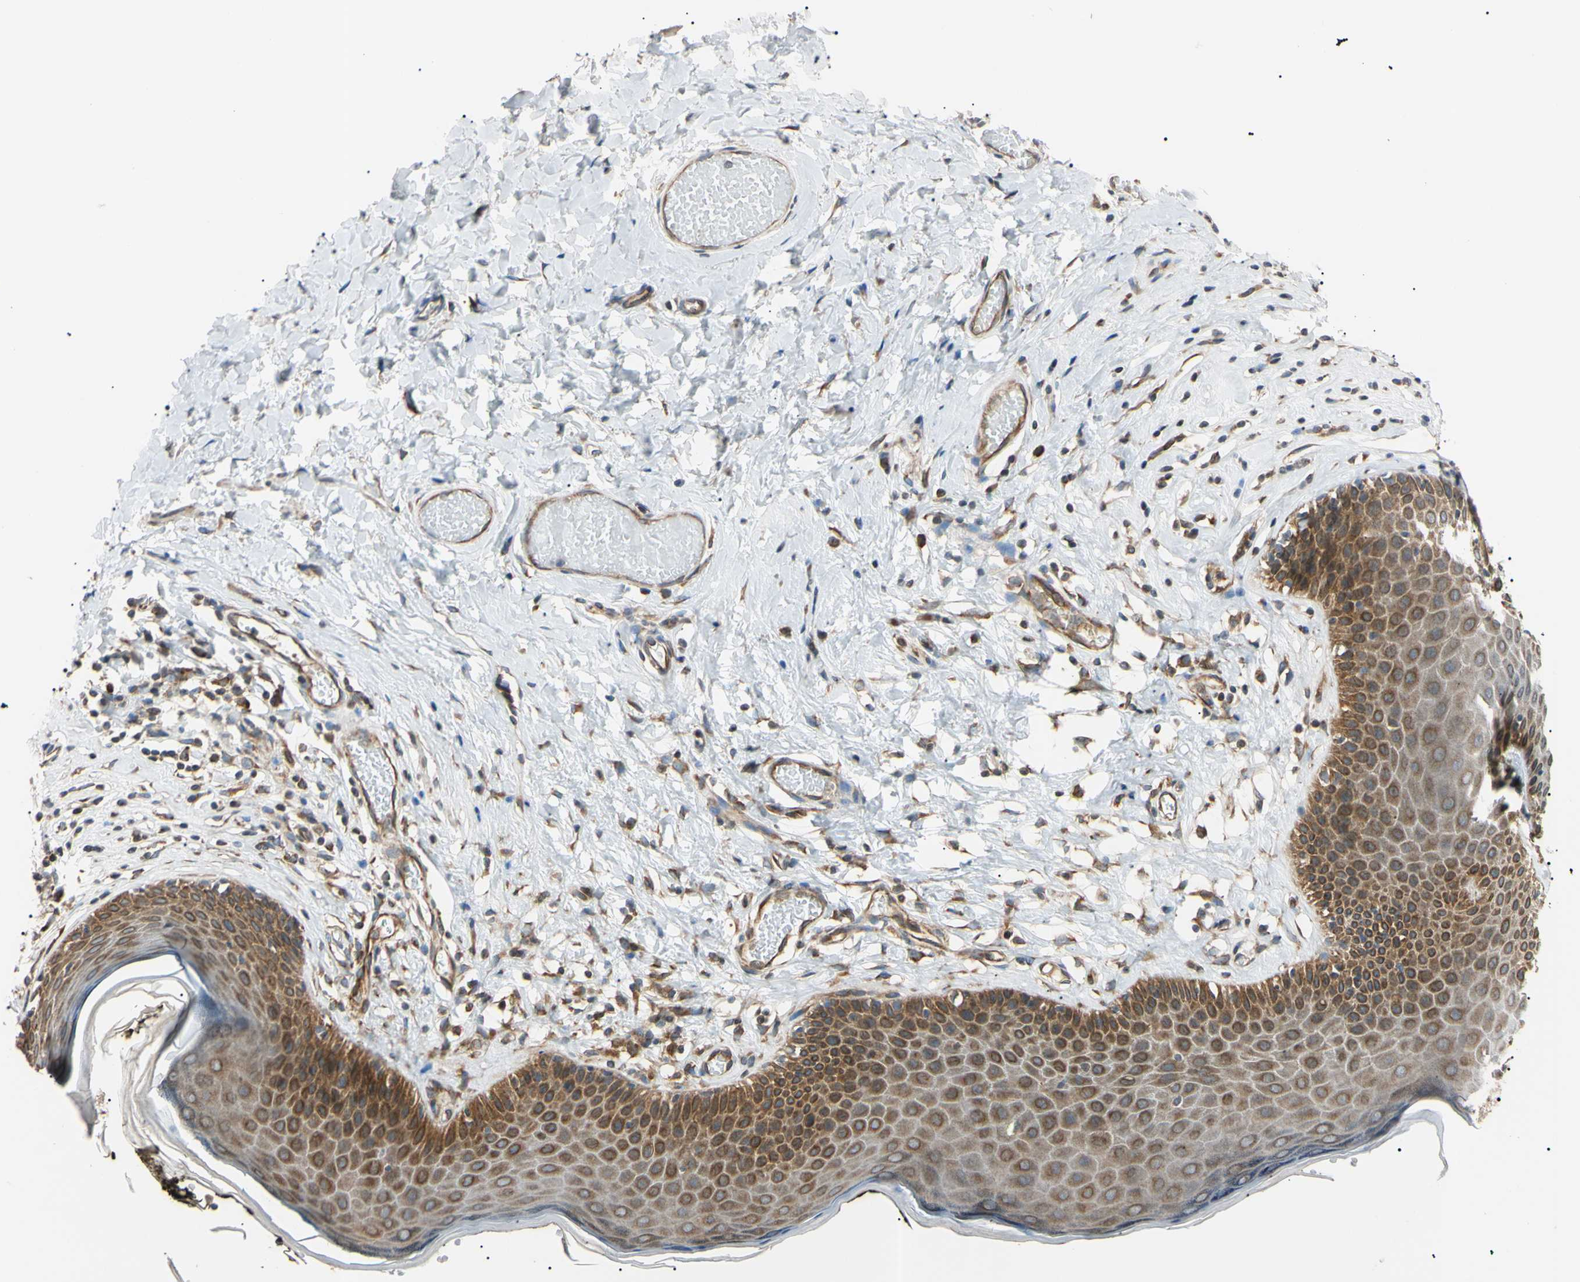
{"staining": {"intensity": "moderate", "quantity": ">75%", "location": "cytoplasmic/membranous"}, "tissue": "skin", "cell_type": "Epidermal cells", "image_type": "normal", "snomed": [{"axis": "morphology", "description": "Normal tissue, NOS"}, {"axis": "morphology", "description": "Inflammation, NOS"}, {"axis": "topography", "description": "Vulva"}], "caption": "Epidermal cells exhibit moderate cytoplasmic/membranous expression in about >75% of cells in normal skin.", "gene": "VAPA", "patient": {"sex": "female", "age": 84}}